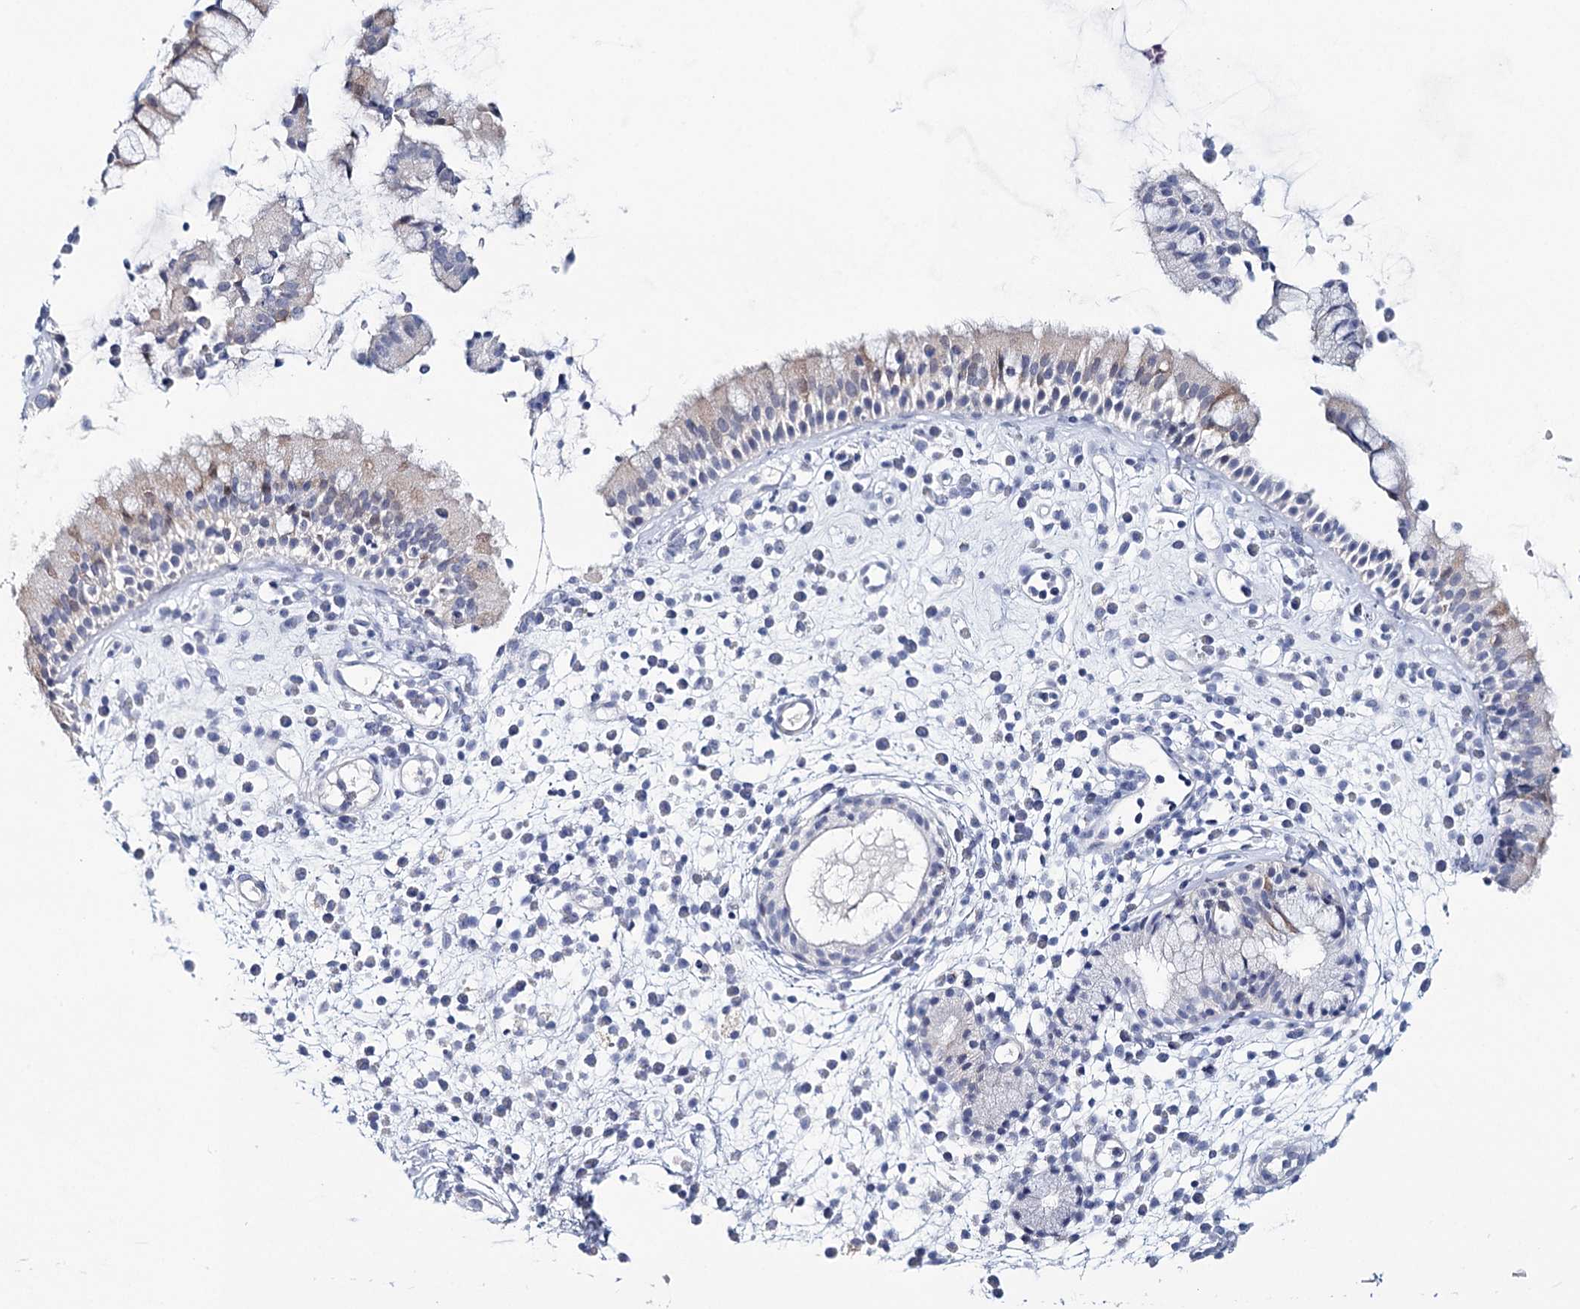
{"staining": {"intensity": "moderate", "quantity": "<25%", "location": "cytoplasmic/membranous"}, "tissue": "nasopharynx", "cell_type": "Respiratory epithelial cells", "image_type": "normal", "snomed": [{"axis": "morphology", "description": "Normal tissue, NOS"}, {"axis": "morphology", "description": "Inflammation, NOS"}, {"axis": "topography", "description": "Nasopharynx"}], "caption": "Immunohistochemical staining of benign nasopharynx displays low levels of moderate cytoplasmic/membranous positivity in approximately <25% of respiratory epithelial cells. The protein of interest is shown in brown color, while the nuclei are stained blue.", "gene": "HSPA4L", "patient": {"sex": "male", "age": 29}}